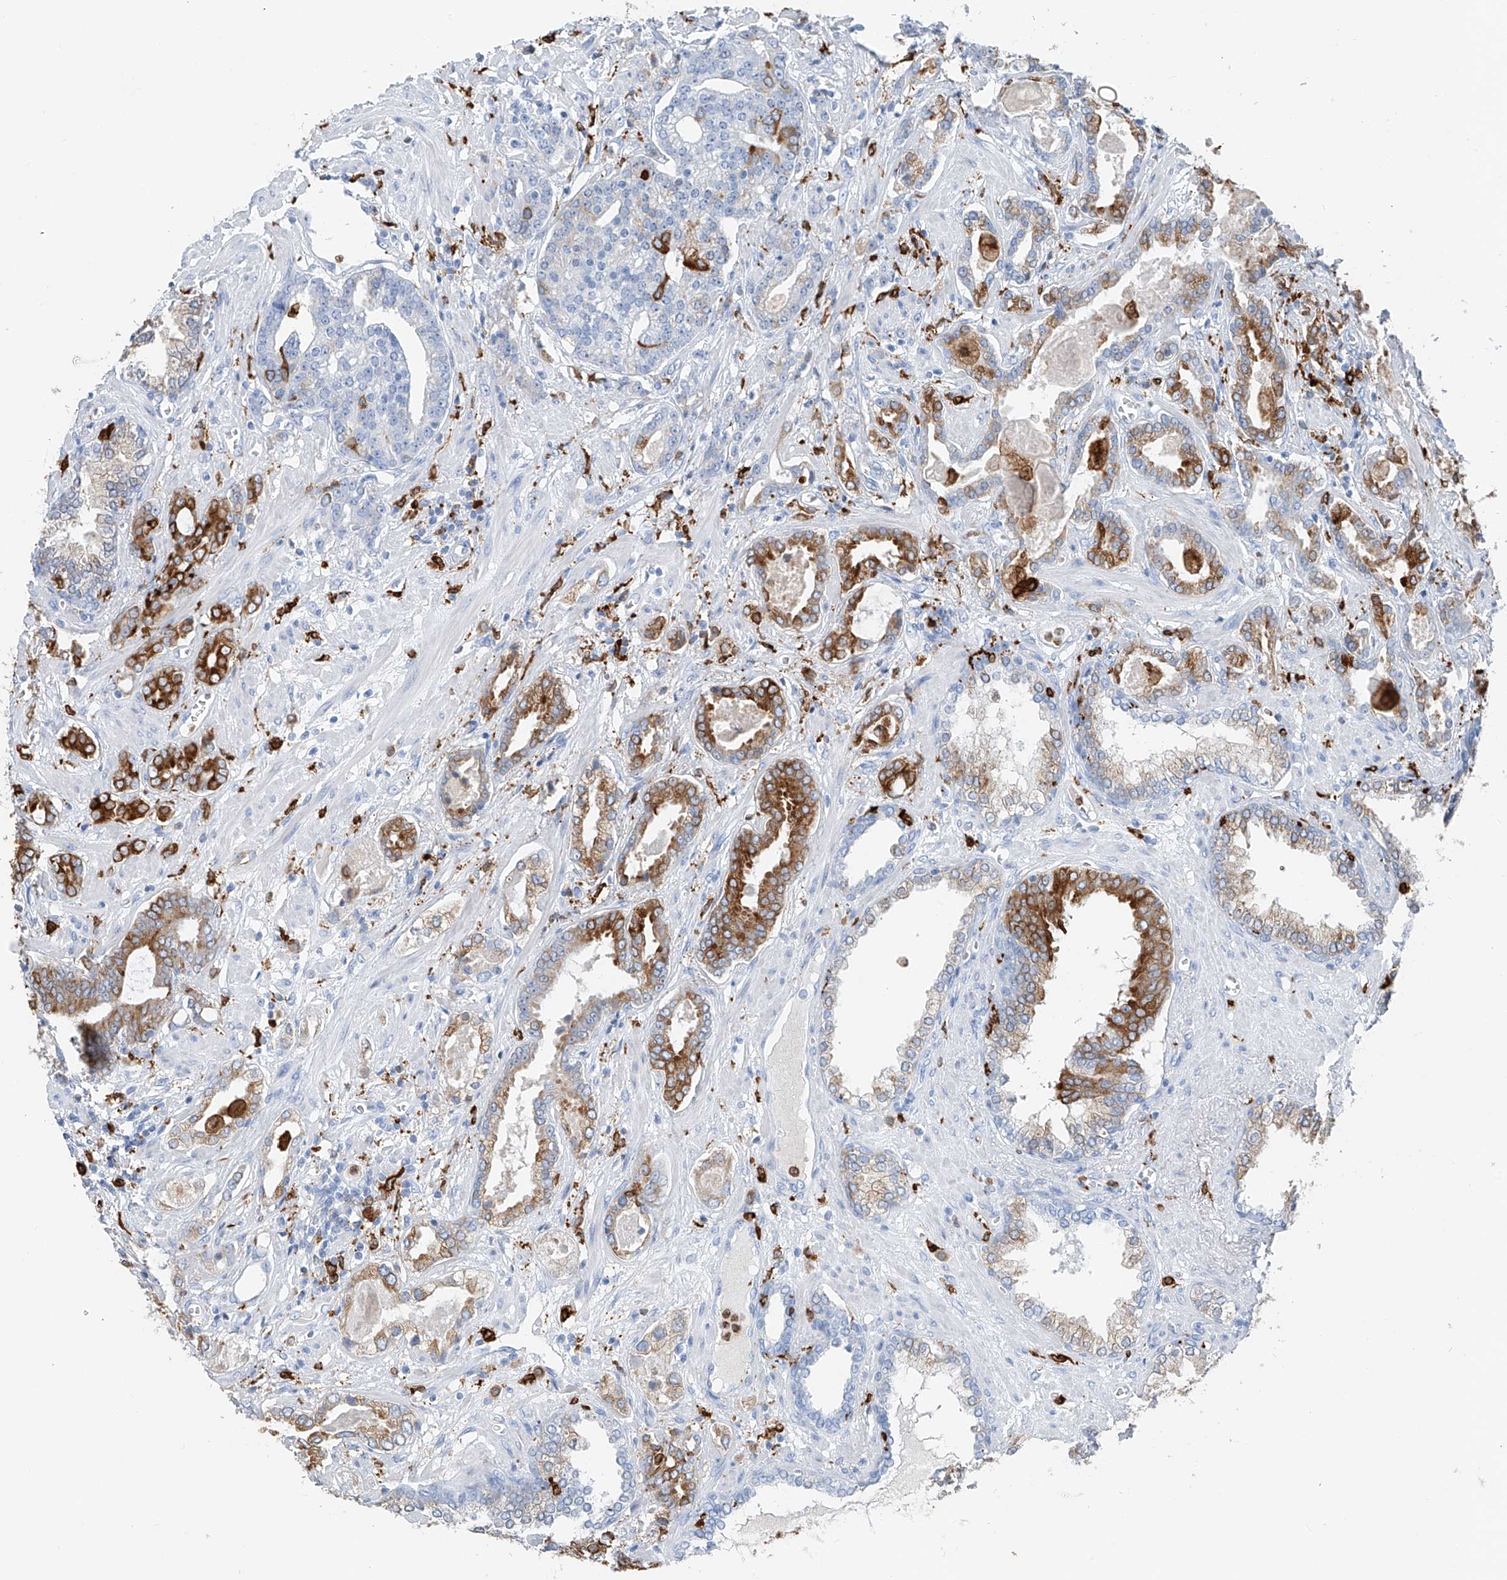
{"staining": {"intensity": "moderate", "quantity": "<25%", "location": "cytoplasmic/membranous"}, "tissue": "prostate cancer", "cell_type": "Tumor cells", "image_type": "cancer", "snomed": [{"axis": "morphology", "description": "Adenocarcinoma, High grade"}, {"axis": "topography", "description": "Prostate and seminal vesicle, NOS"}], "caption": "A high-resolution photomicrograph shows IHC staining of prostate cancer, which reveals moderate cytoplasmic/membranous staining in approximately <25% of tumor cells. The staining was performed using DAB to visualize the protein expression in brown, while the nuclei were stained in blue with hematoxylin (Magnification: 20x).", "gene": "TBXAS1", "patient": {"sex": "male", "age": 67}}